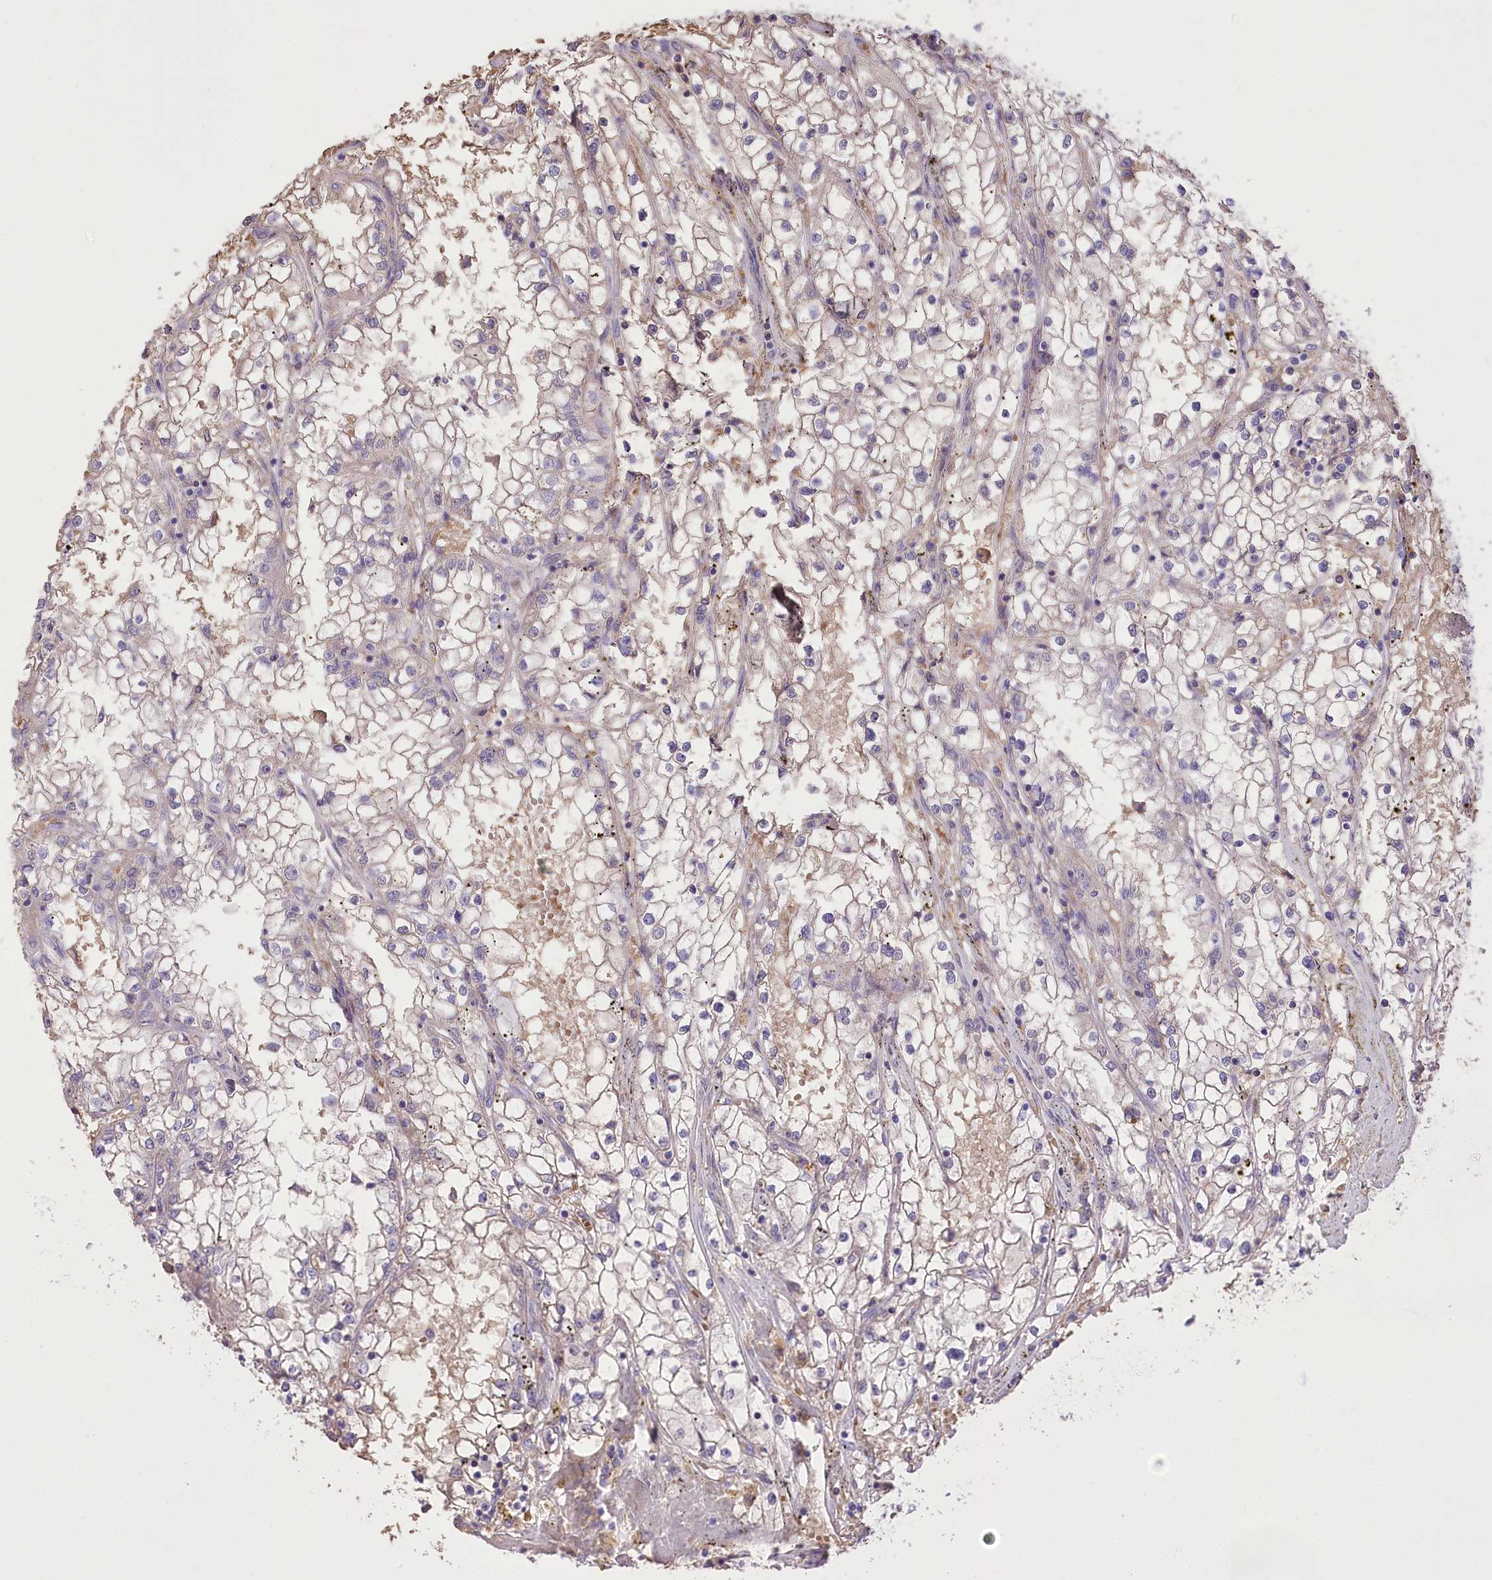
{"staining": {"intensity": "weak", "quantity": "<25%", "location": "cytoplasmic/membranous"}, "tissue": "renal cancer", "cell_type": "Tumor cells", "image_type": "cancer", "snomed": [{"axis": "morphology", "description": "Adenocarcinoma, NOS"}, {"axis": "topography", "description": "Kidney"}], "caption": "This is an immunohistochemistry photomicrograph of renal cancer. There is no staining in tumor cells.", "gene": "PRSS53", "patient": {"sex": "male", "age": 56}}